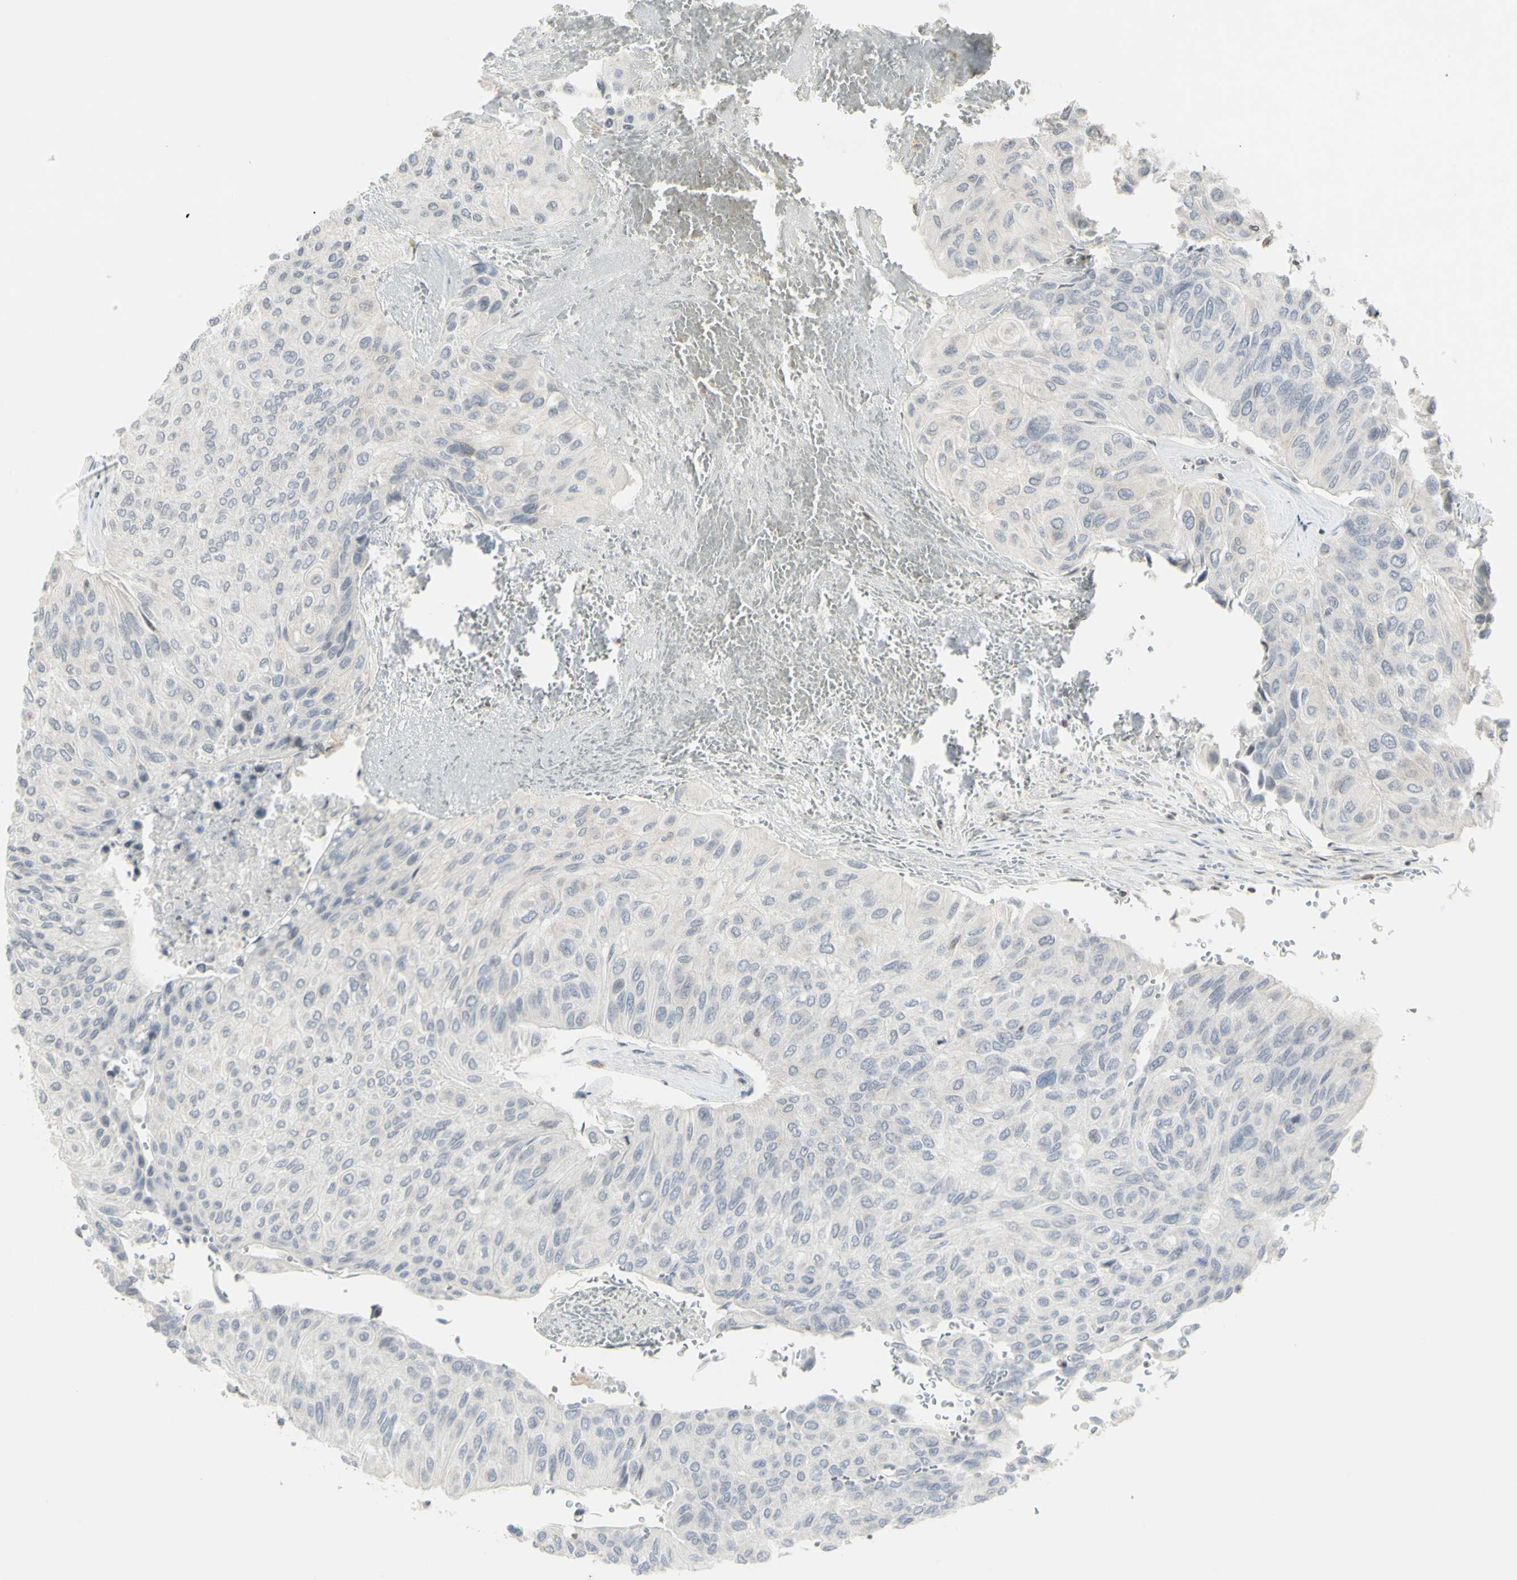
{"staining": {"intensity": "negative", "quantity": "none", "location": "none"}, "tissue": "urothelial cancer", "cell_type": "Tumor cells", "image_type": "cancer", "snomed": [{"axis": "morphology", "description": "Urothelial carcinoma, High grade"}, {"axis": "topography", "description": "Urinary bladder"}], "caption": "Immunohistochemistry (IHC) of urothelial cancer shows no staining in tumor cells.", "gene": "MUC5AC", "patient": {"sex": "male", "age": 66}}